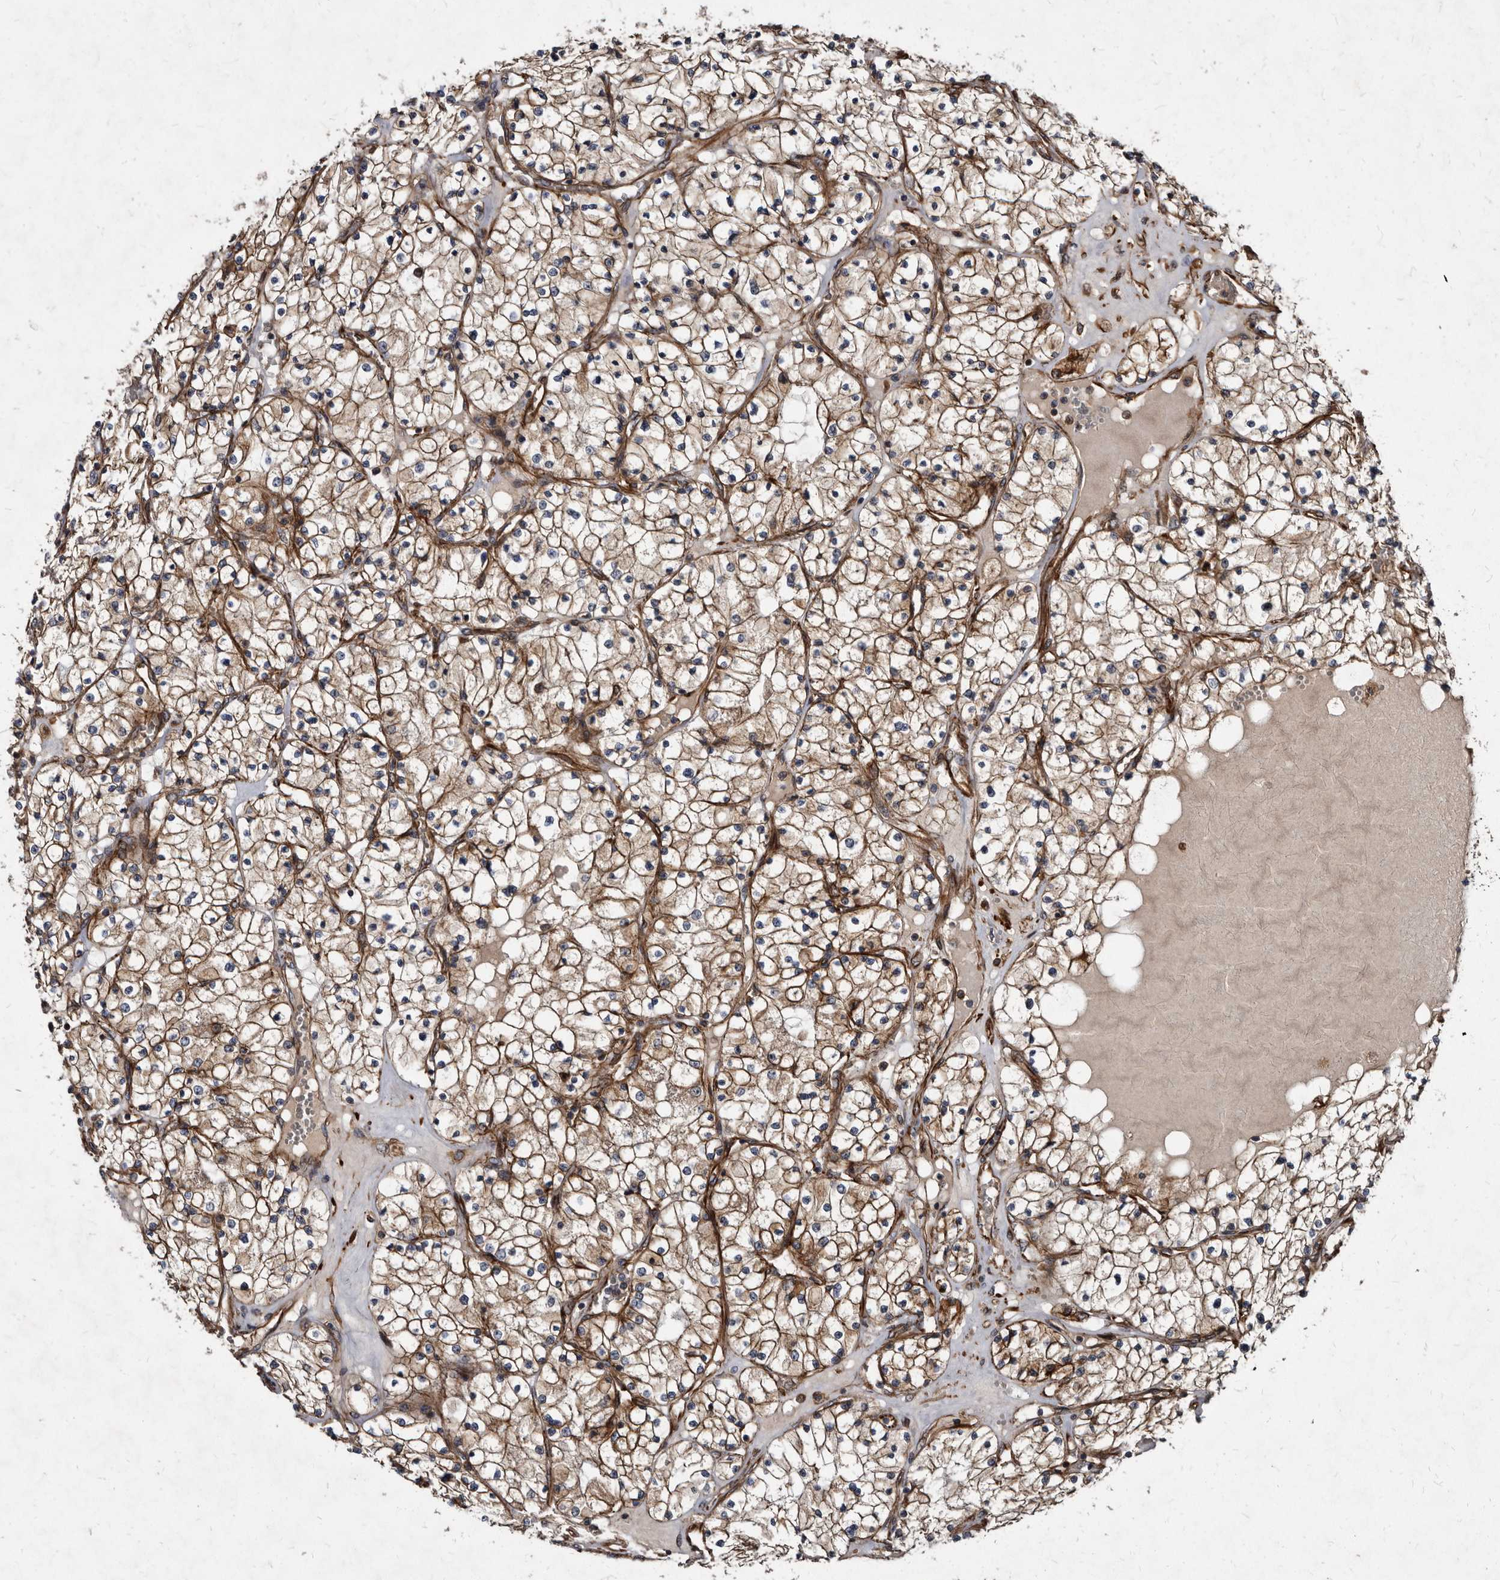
{"staining": {"intensity": "moderate", "quantity": ">75%", "location": "cytoplasmic/membranous"}, "tissue": "renal cancer", "cell_type": "Tumor cells", "image_type": "cancer", "snomed": [{"axis": "morphology", "description": "Normal tissue, NOS"}, {"axis": "morphology", "description": "Adenocarcinoma, NOS"}, {"axis": "topography", "description": "Kidney"}], "caption": "Tumor cells display moderate cytoplasmic/membranous staining in about >75% of cells in renal cancer (adenocarcinoma).", "gene": "KCTD20", "patient": {"sex": "male", "age": 68}}